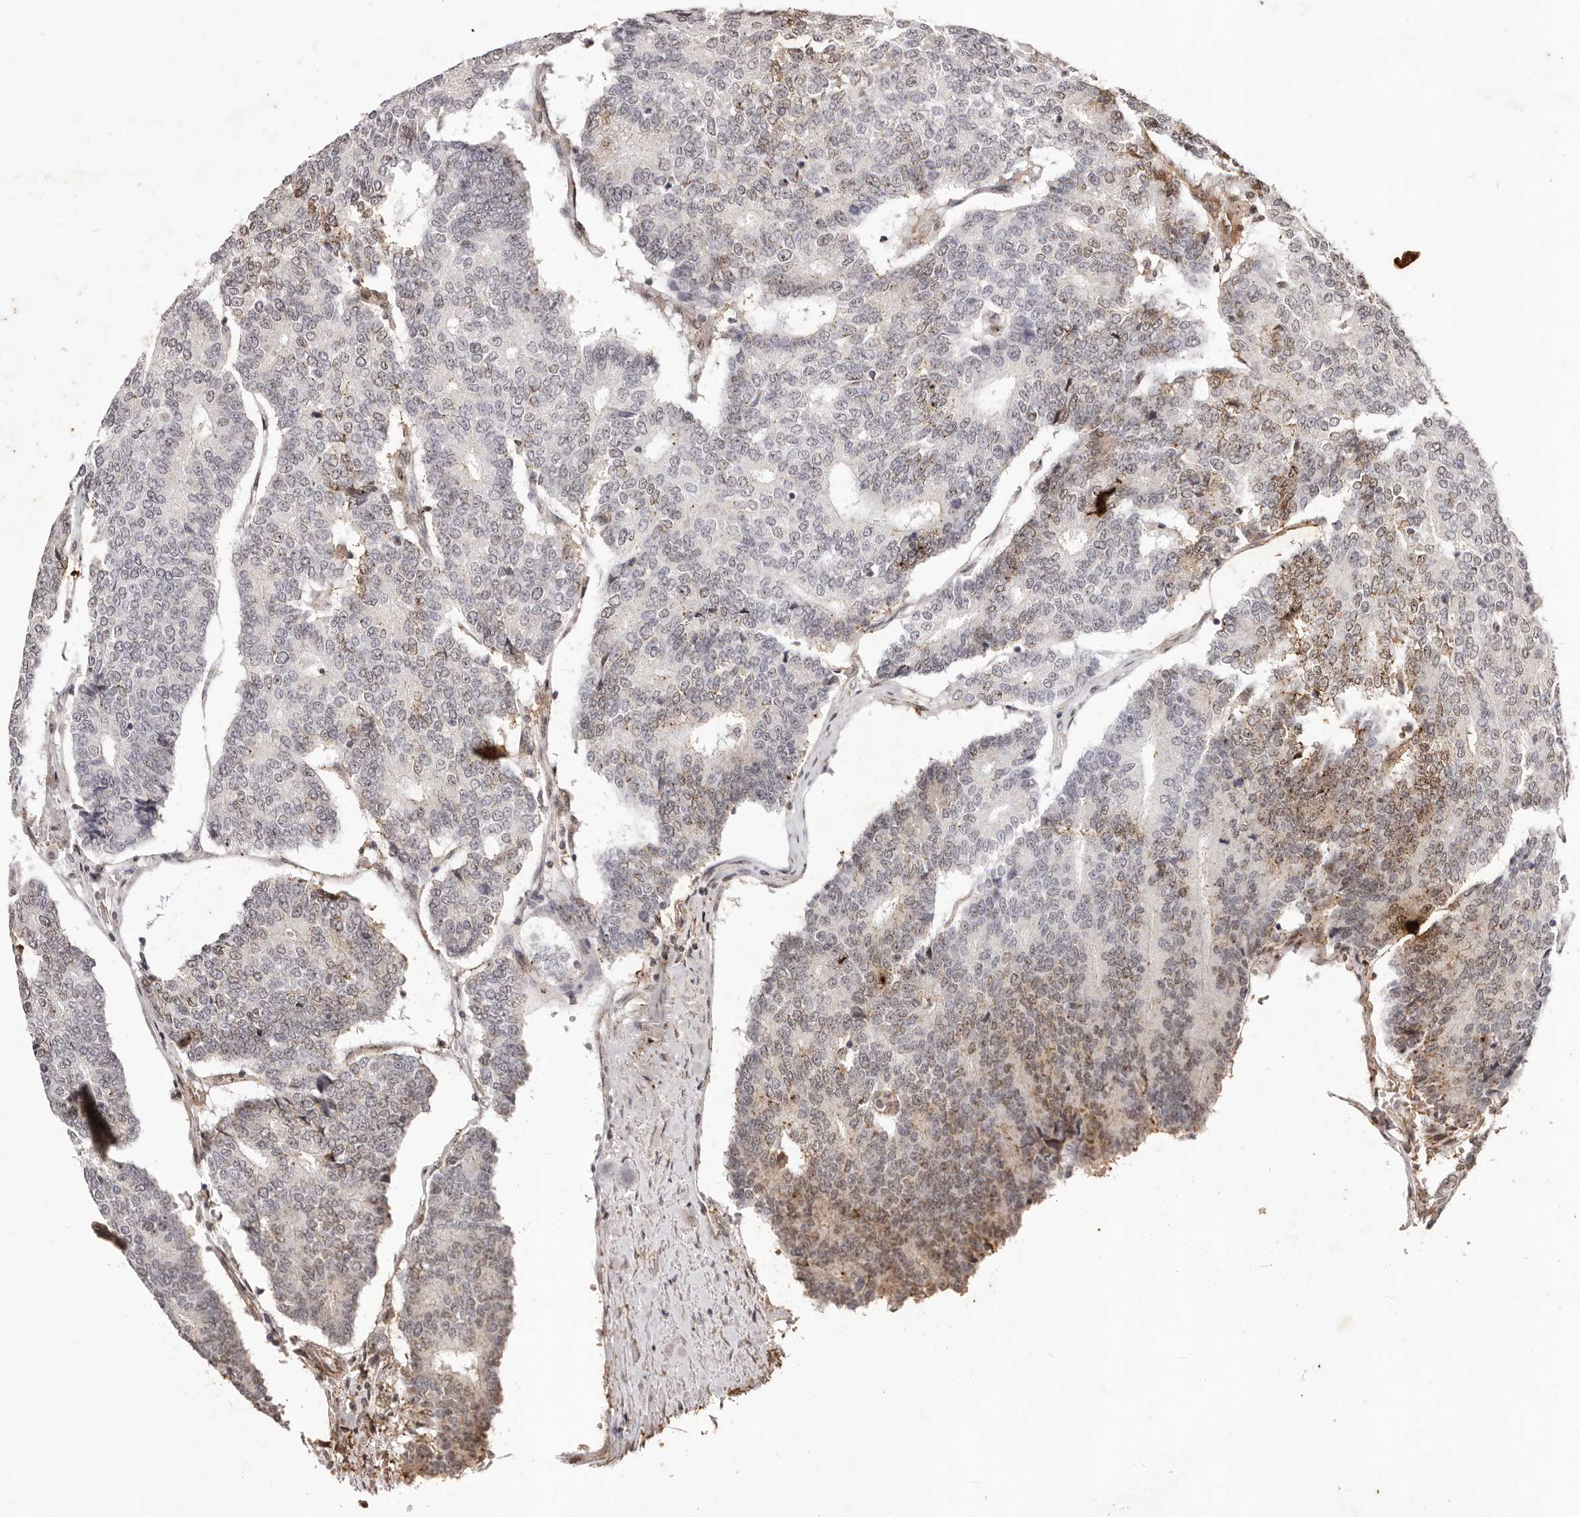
{"staining": {"intensity": "moderate", "quantity": "<25%", "location": "cytoplasmic/membranous,nuclear"}, "tissue": "prostate cancer", "cell_type": "Tumor cells", "image_type": "cancer", "snomed": [{"axis": "morphology", "description": "Normal tissue, NOS"}, {"axis": "morphology", "description": "Adenocarcinoma, High grade"}, {"axis": "topography", "description": "Prostate"}, {"axis": "topography", "description": "Seminal veicle"}], "caption": "Human prostate cancer (adenocarcinoma (high-grade)) stained with a brown dye displays moderate cytoplasmic/membranous and nuclear positive staining in about <25% of tumor cells.", "gene": "RPS6KA5", "patient": {"sex": "male", "age": 55}}